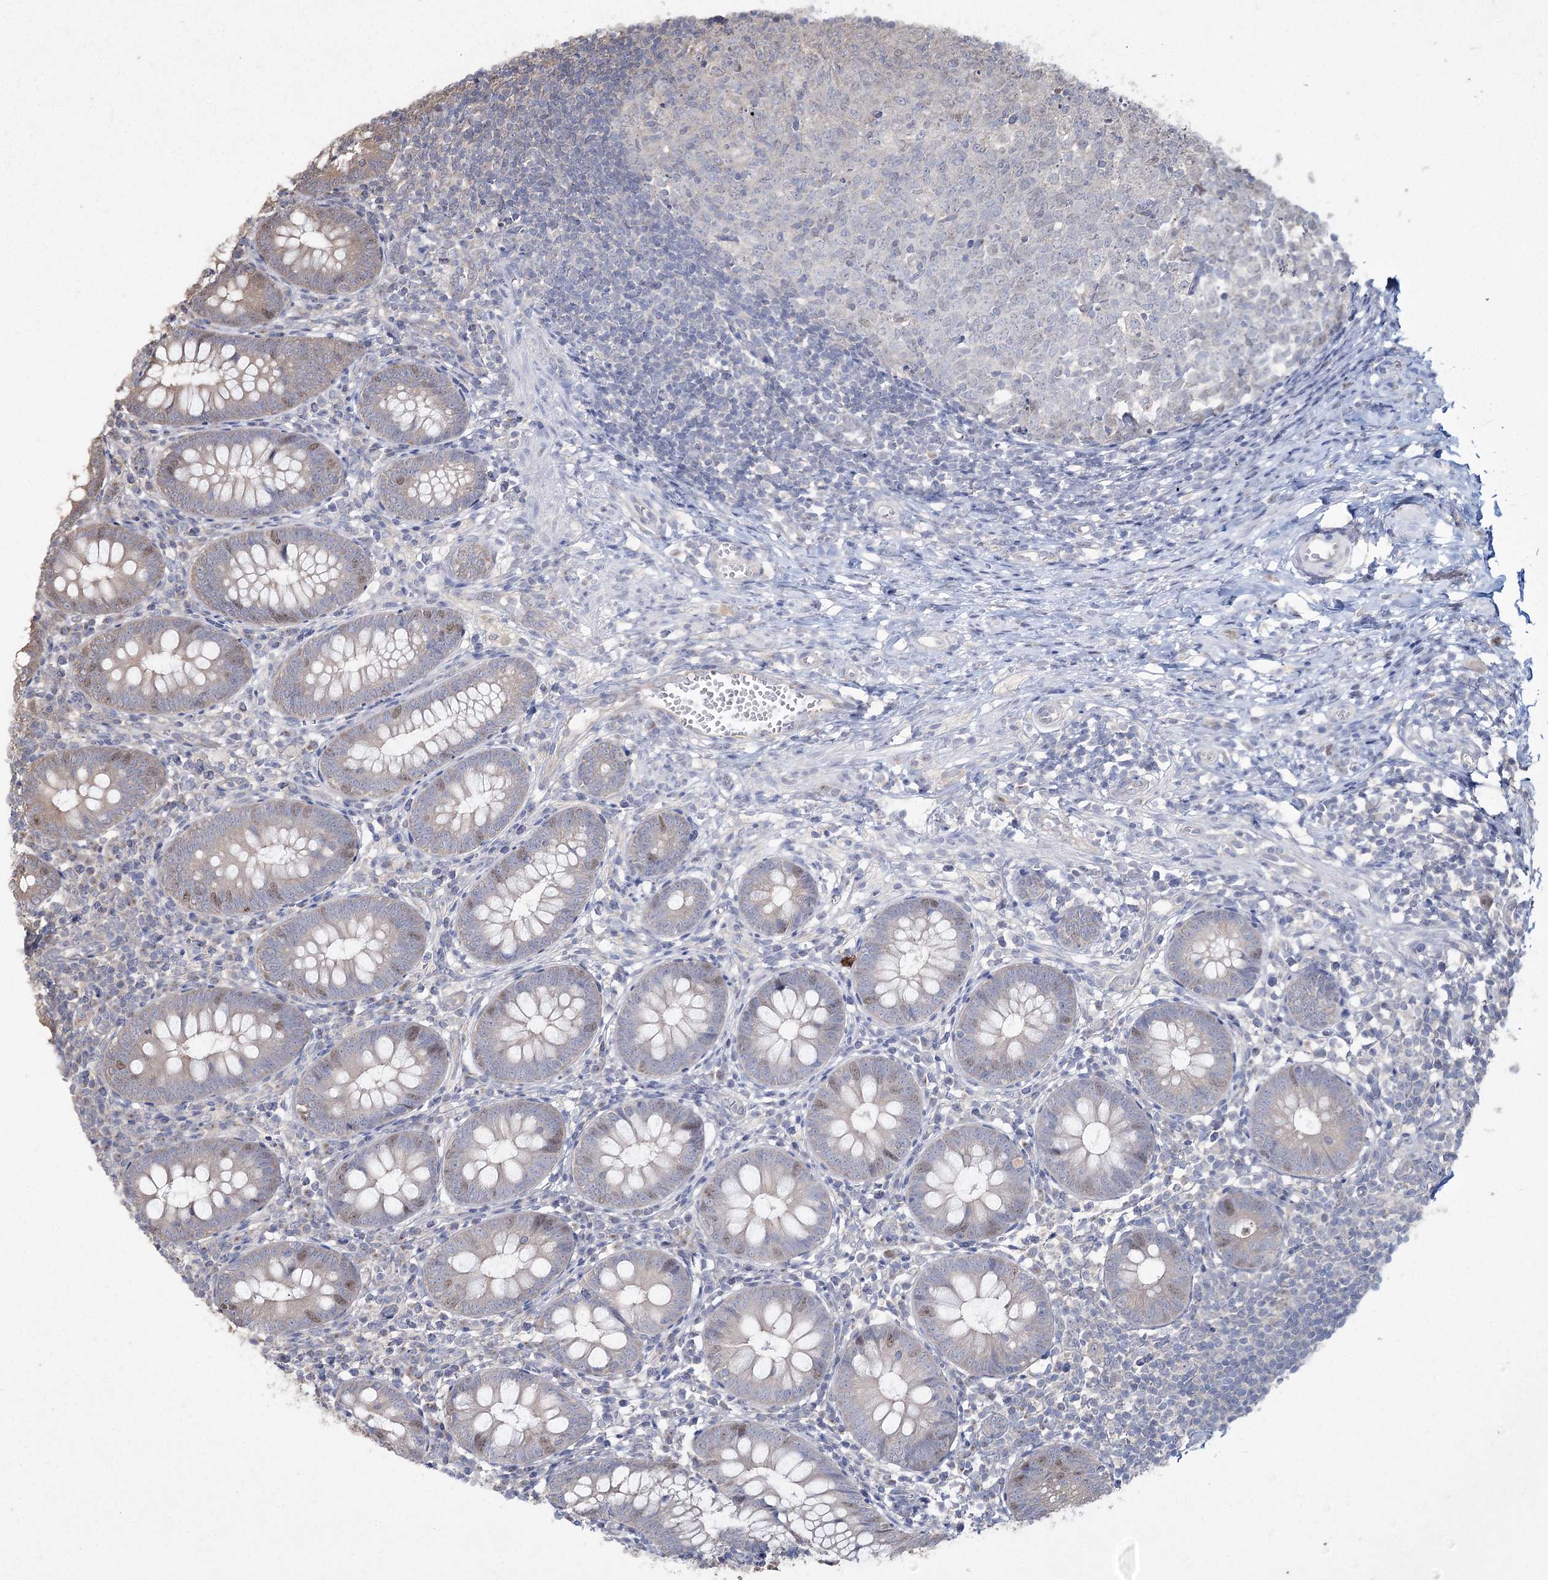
{"staining": {"intensity": "weak", "quantity": "<25%", "location": "nuclear"}, "tissue": "appendix", "cell_type": "Glandular cells", "image_type": "normal", "snomed": [{"axis": "morphology", "description": "Normal tissue, NOS"}, {"axis": "topography", "description": "Appendix"}], "caption": "Protein analysis of unremarkable appendix reveals no significant staining in glandular cells.", "gene": "PRC1", "patient": {"sex": "male", "age": 14}}